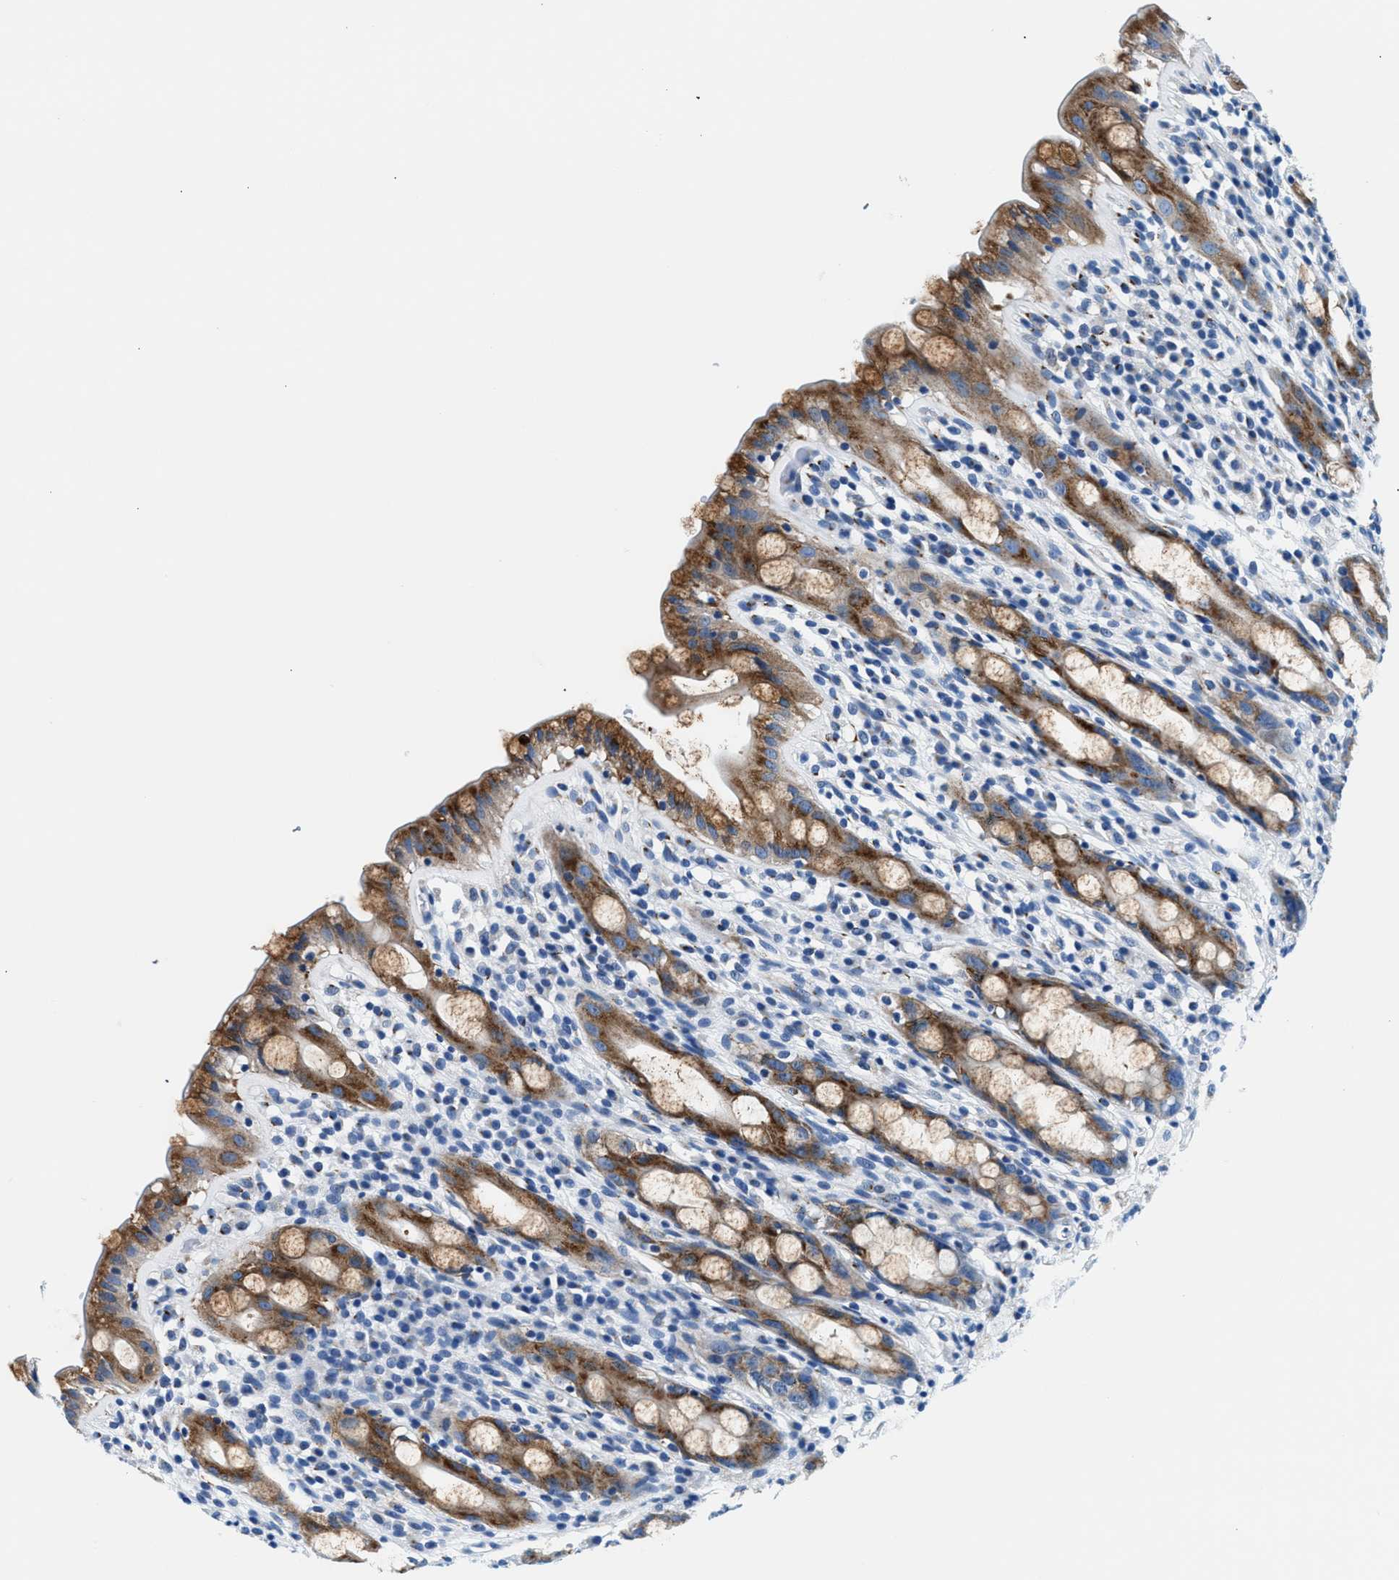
{"staining": {"intensity": "moderate", "quantity": ">75%", "location": "cytoplasmic/membranous"}, "tissue": "rectum", "cell_type": "Glandular cells", "image_type": "normal", "snomed": [{"axis": "morphology", "description": "Normal tissue, NOS"}, {"axis": "topography", "description": "Rectum"}], "caption": "Protein analysis of unremarkable rectum reveals moderate cytoplasmic/membranous positivity in approximately >75% of glandular cells.", "gene": "VPS53", "patient": {"sex": "male", "age": 44}}